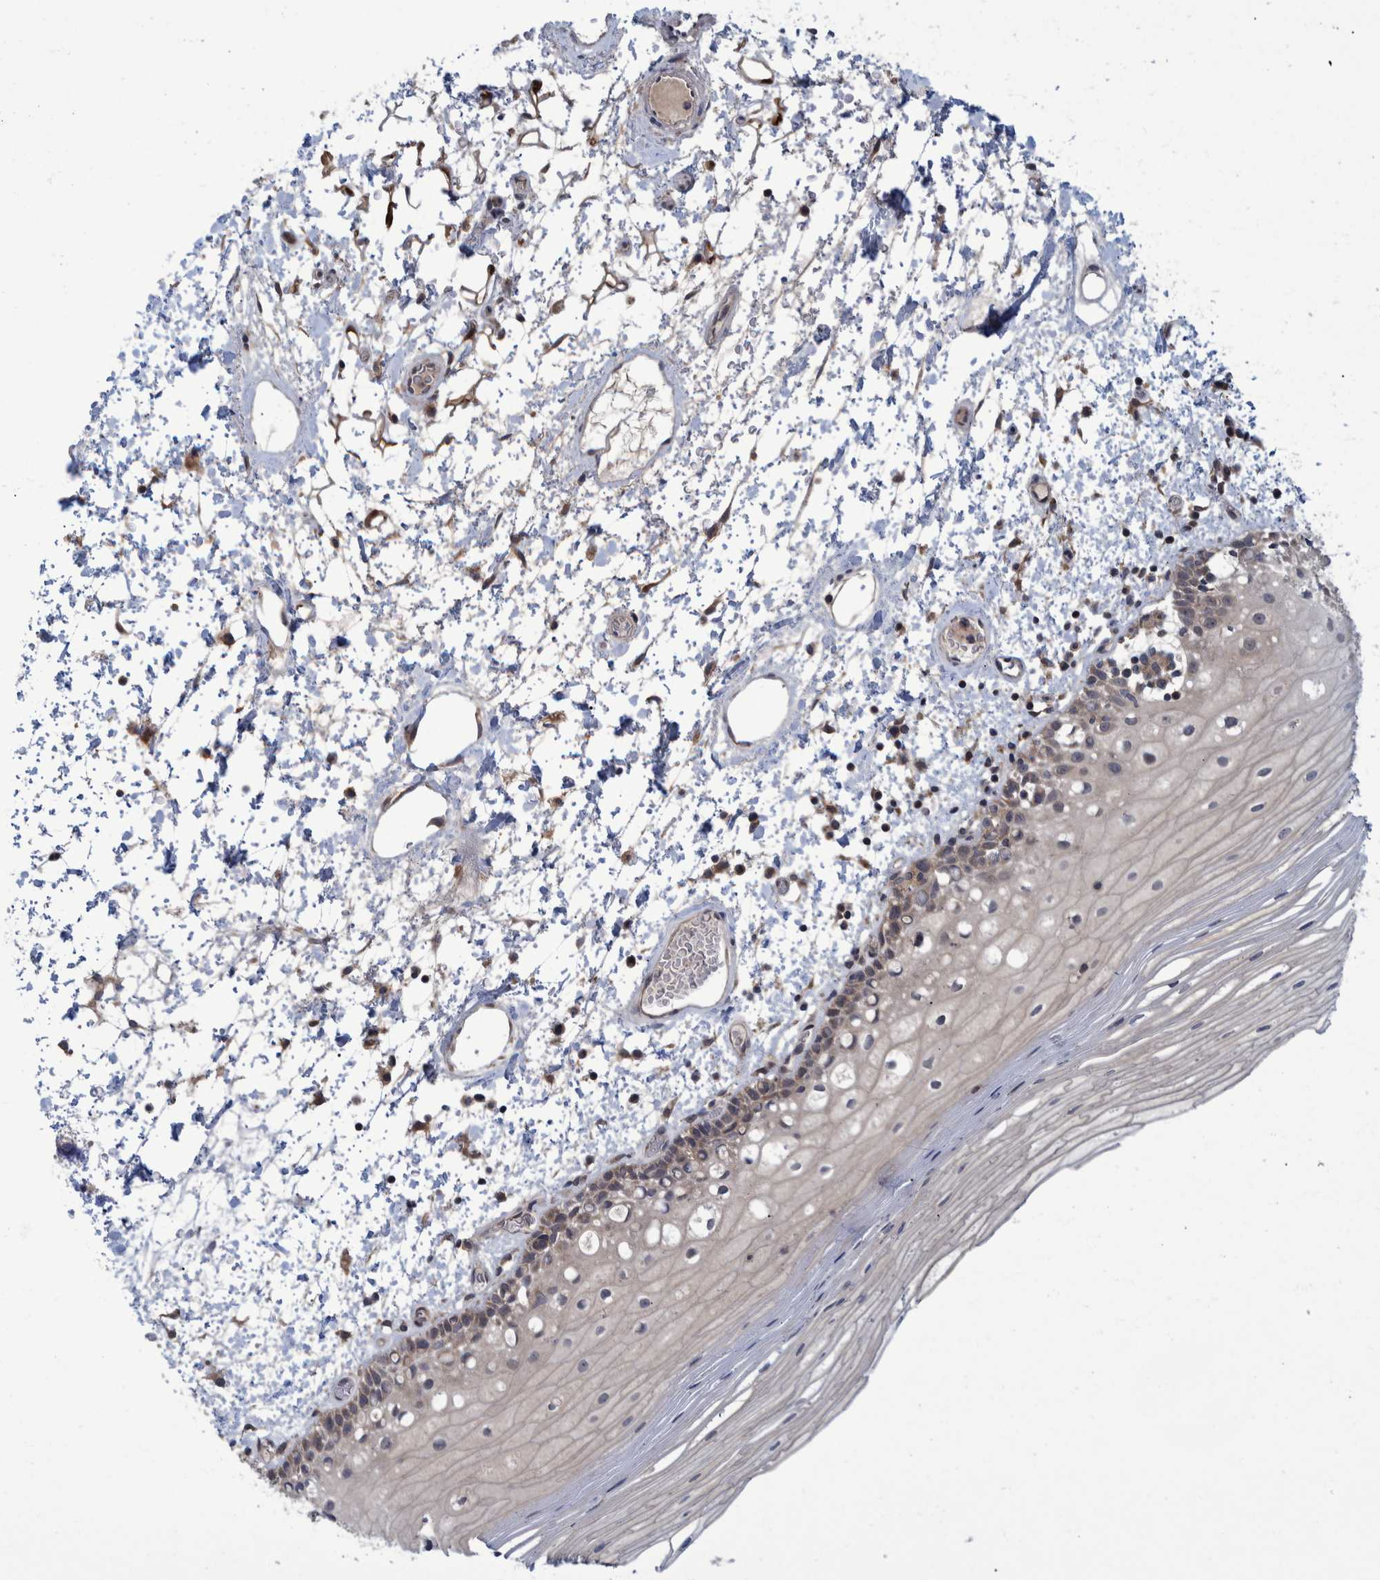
{"staining": {"intensity": "weak", "quantity": "25%-75%", "location": "cytoplasmic/membranous"}, "tissue": "oral mucosa", "cell_type": "Squamous epithelial cells", "image_type": "normal", "snomed": [{"axis": "morphology", "description": "Normal tissue, NOS"}, {"axis": "topography", "description": "Oral tissue"}], "caption": "Oral mucosa stained with DAB immunohistochemistry (IHC) shows low levels of weak cytoplasmic/membranous positivity in approximately 25%-75% of squamous epithelial cells. The staining was performed using DAB to visualize the protein expression in brown, while the nuclei were stained in blue with hematoxylin (Magnification: 20x).", "gene": "PCYT2", "patient": {"sex": "male", "age": 52}}